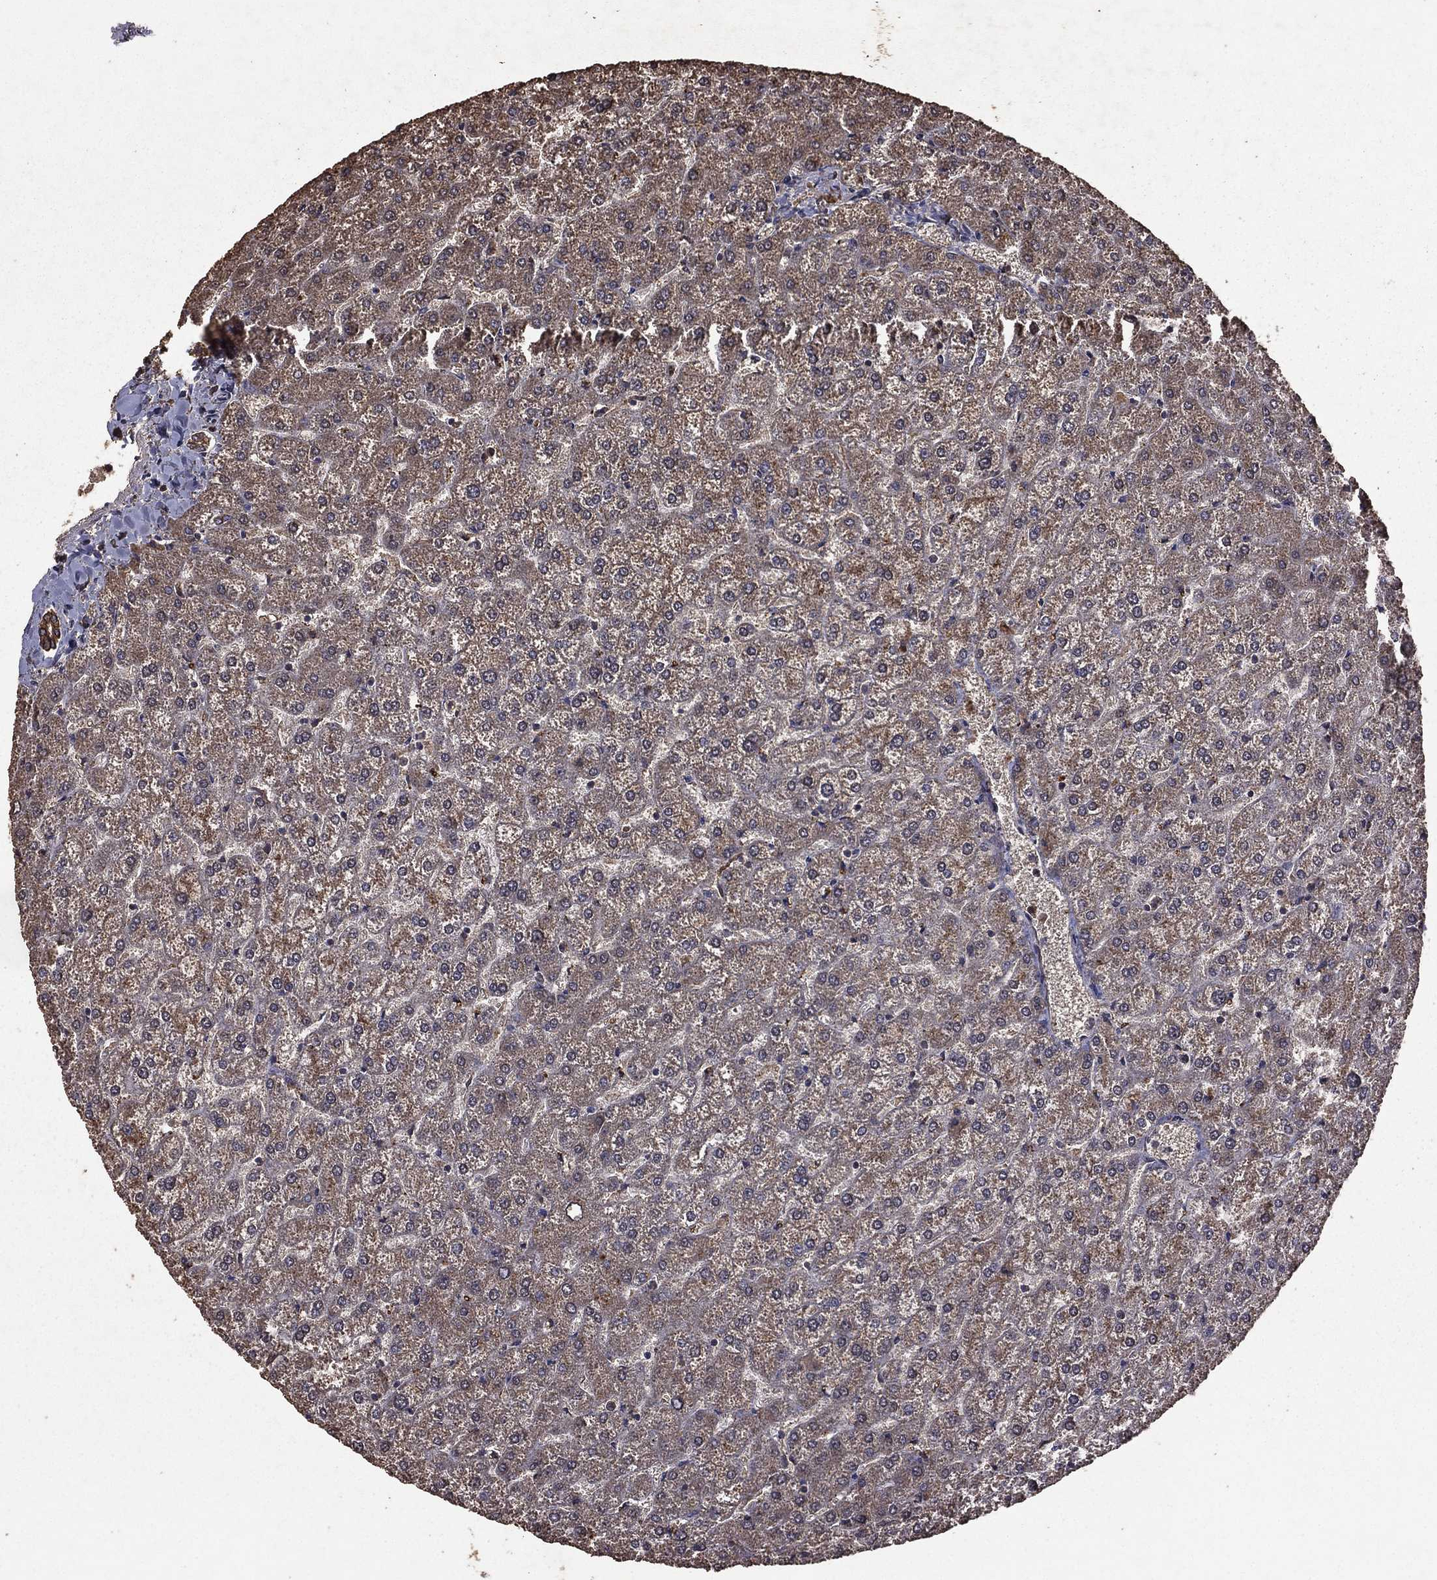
{"staining": {"intensity": "weak", "quantity": ">75%", "location": "cytoplasmic/membranous"}, "tissue": "liver", "cell_type": "Cholangiocytes", "image_type": "normal", "snomed": [{"axis": "morphology", "description": "Normal tissue, NOS"}, {"axis": "topography", "description": "Liver"}], "caption": "An image of human liver stained for a protein demonstrates weak cytoplasmic/membranous brown staining in cholangiocytes.", "gene": "BIRC6", "patient": {"sex": "female", "age": 32}}